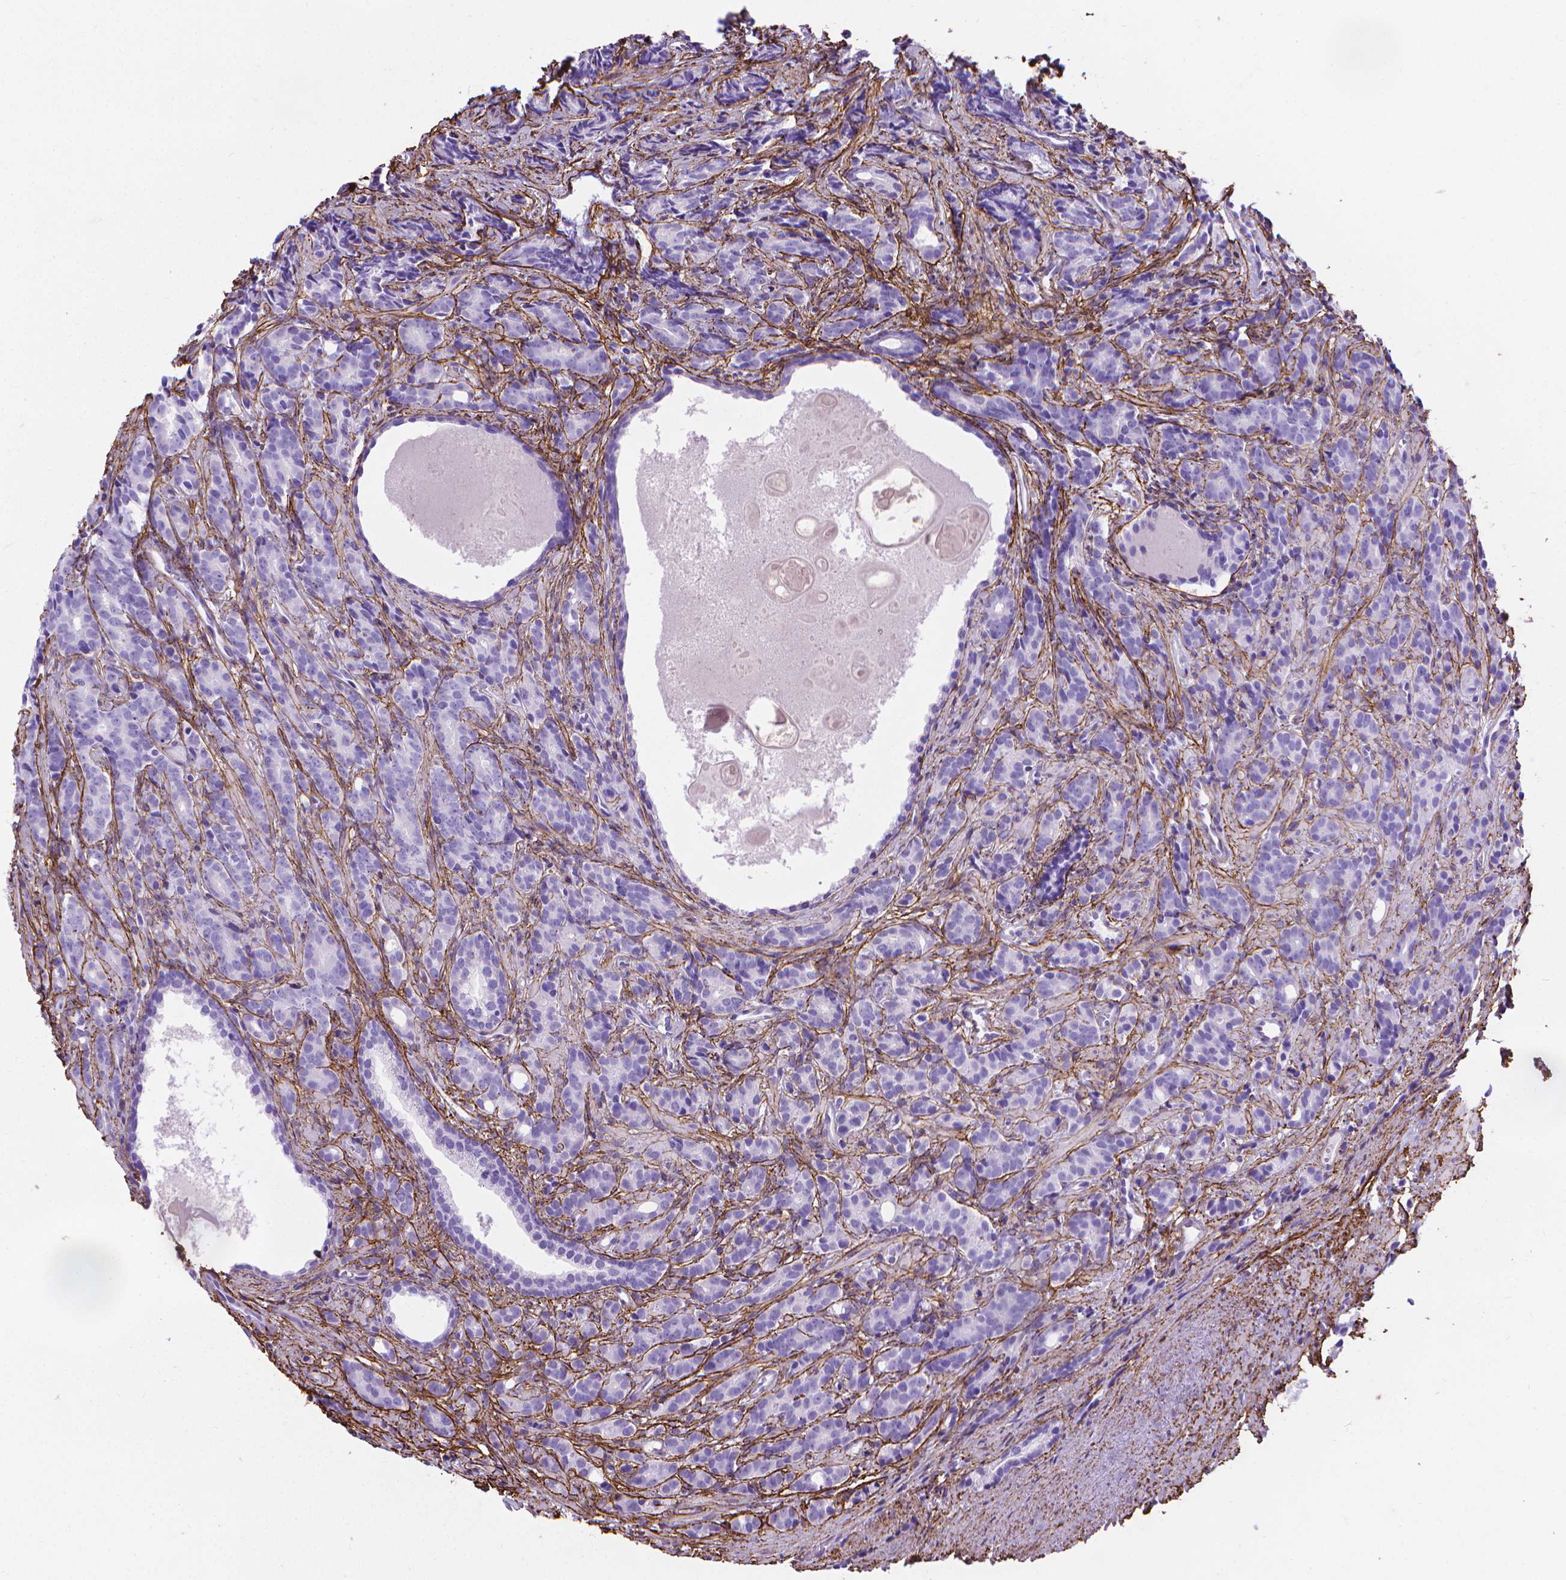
{"staining": {"intensity": "negative", "quantity": "none", "location": "none"}, "tissue": "prostate cancer", "cell_type": "Tumor cells", "image_type": "cancer", "snomed": [{"axis": "morphology", "description": "Adenocarcinoma, High grade"}, {"axis": "topography", "description": "Prostate"}], "caption": "This is an immunohistochemistry image of prostate cancer (high-grade adenocarcinoma). There is no expression in tumor cells.", "gene": "MFAP2", "patient": {"sex": "male", "age": 84}}